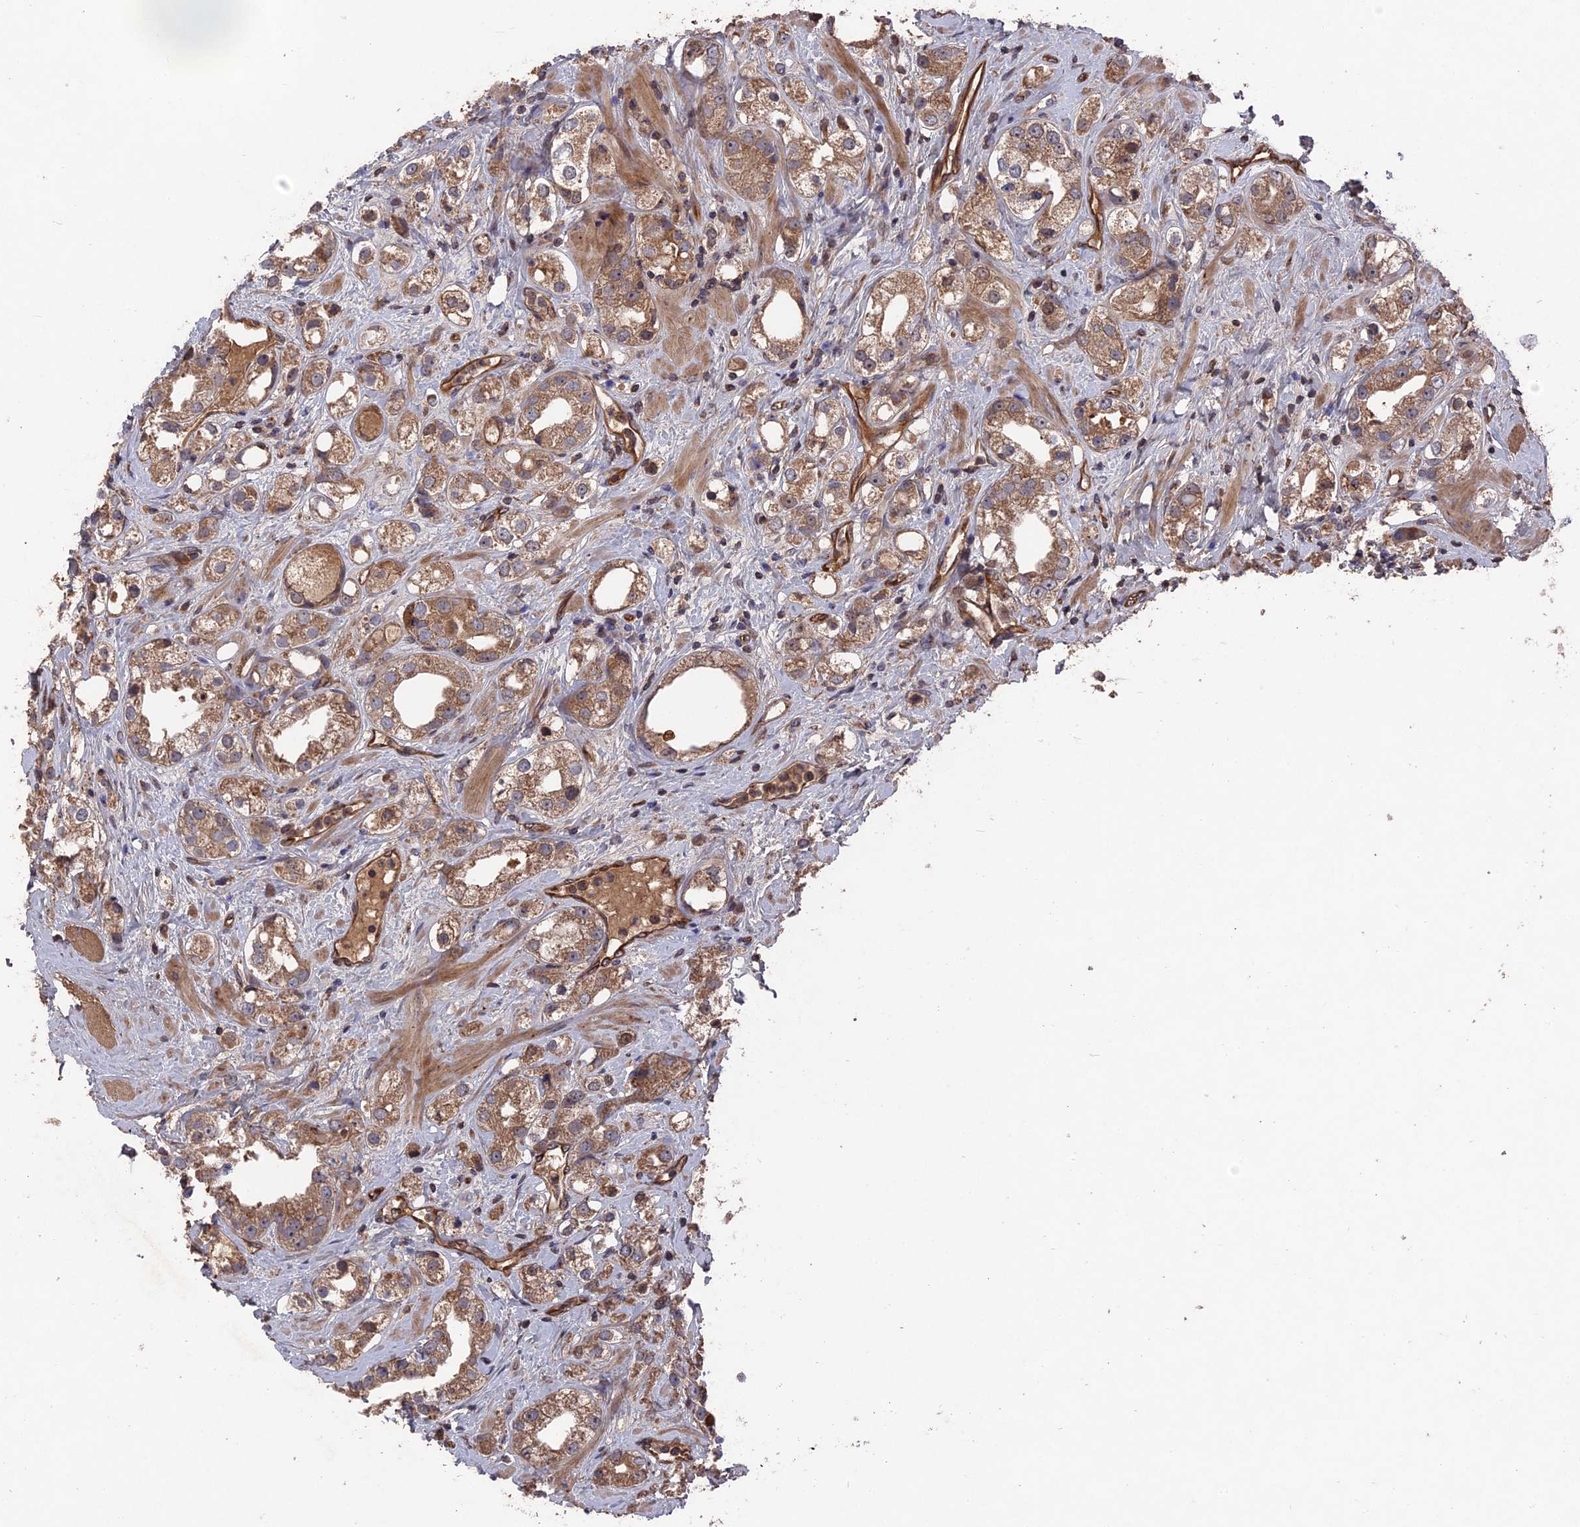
{"staining": {"intensity": "moderate", "quantity": ">75%", "location": "cytoplasmic/membranous"}, "tissue": "prostate cancer", "cell_type": "Tumor cells", "image_type": "cancer", "snomed": [{"axis": "morphology", "description": "Adenocarcinoma, NOS"}, {"axis": "topography", "description": "Prostate"}], "caption": "Prostate cancer tissue exhibits moderate cytoplasmic/membranous expression in about >75% of tumor cells, visualized by immunohistochemistry.", "gene": "DEF8", "patient": {"sex": "male", "age": 79}}